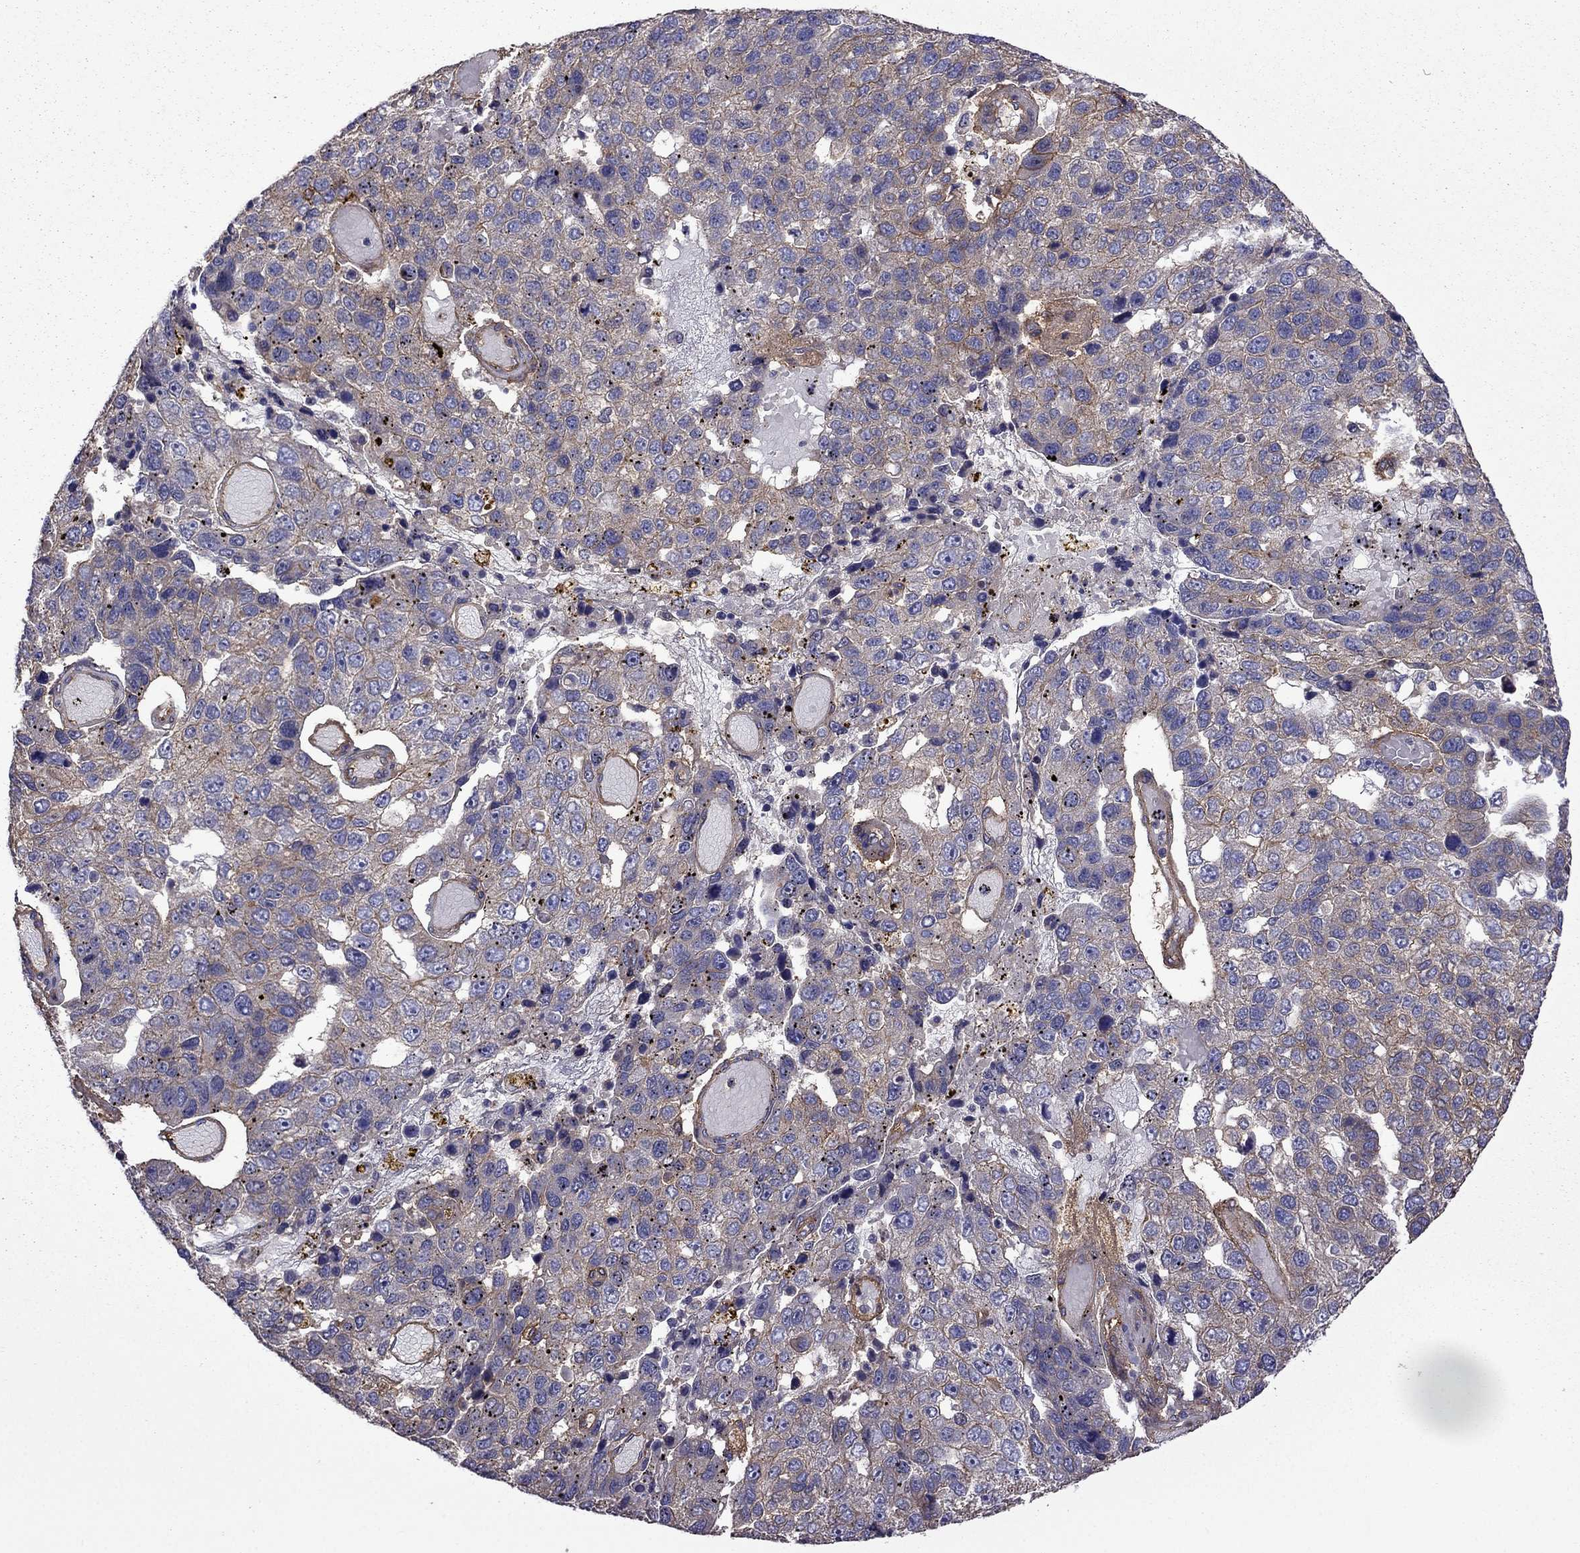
{"staining": {"intensity": "moderate", "quantity": "<25%", "location": "cytoplasmic/membranous"}, "tissue": "pancreatic cancer", "cell_type": "Tumor cells", "image_type": "cancer", "snomed": [{"axis": "morphology", "description": "Adenocarcinoma, NOS"}, {"axis": "topography", "description": "Pancreas"}], "caption": "There is low levels of moderate cytoplasmic/membranous positivity in tumor cells of pancreatic cancer (adenocarcinoma), as demonstrated by immunohistochemical staining (brown color).", "gene": "ITGB1", "patient": {"sex": "female", "age": 61}}